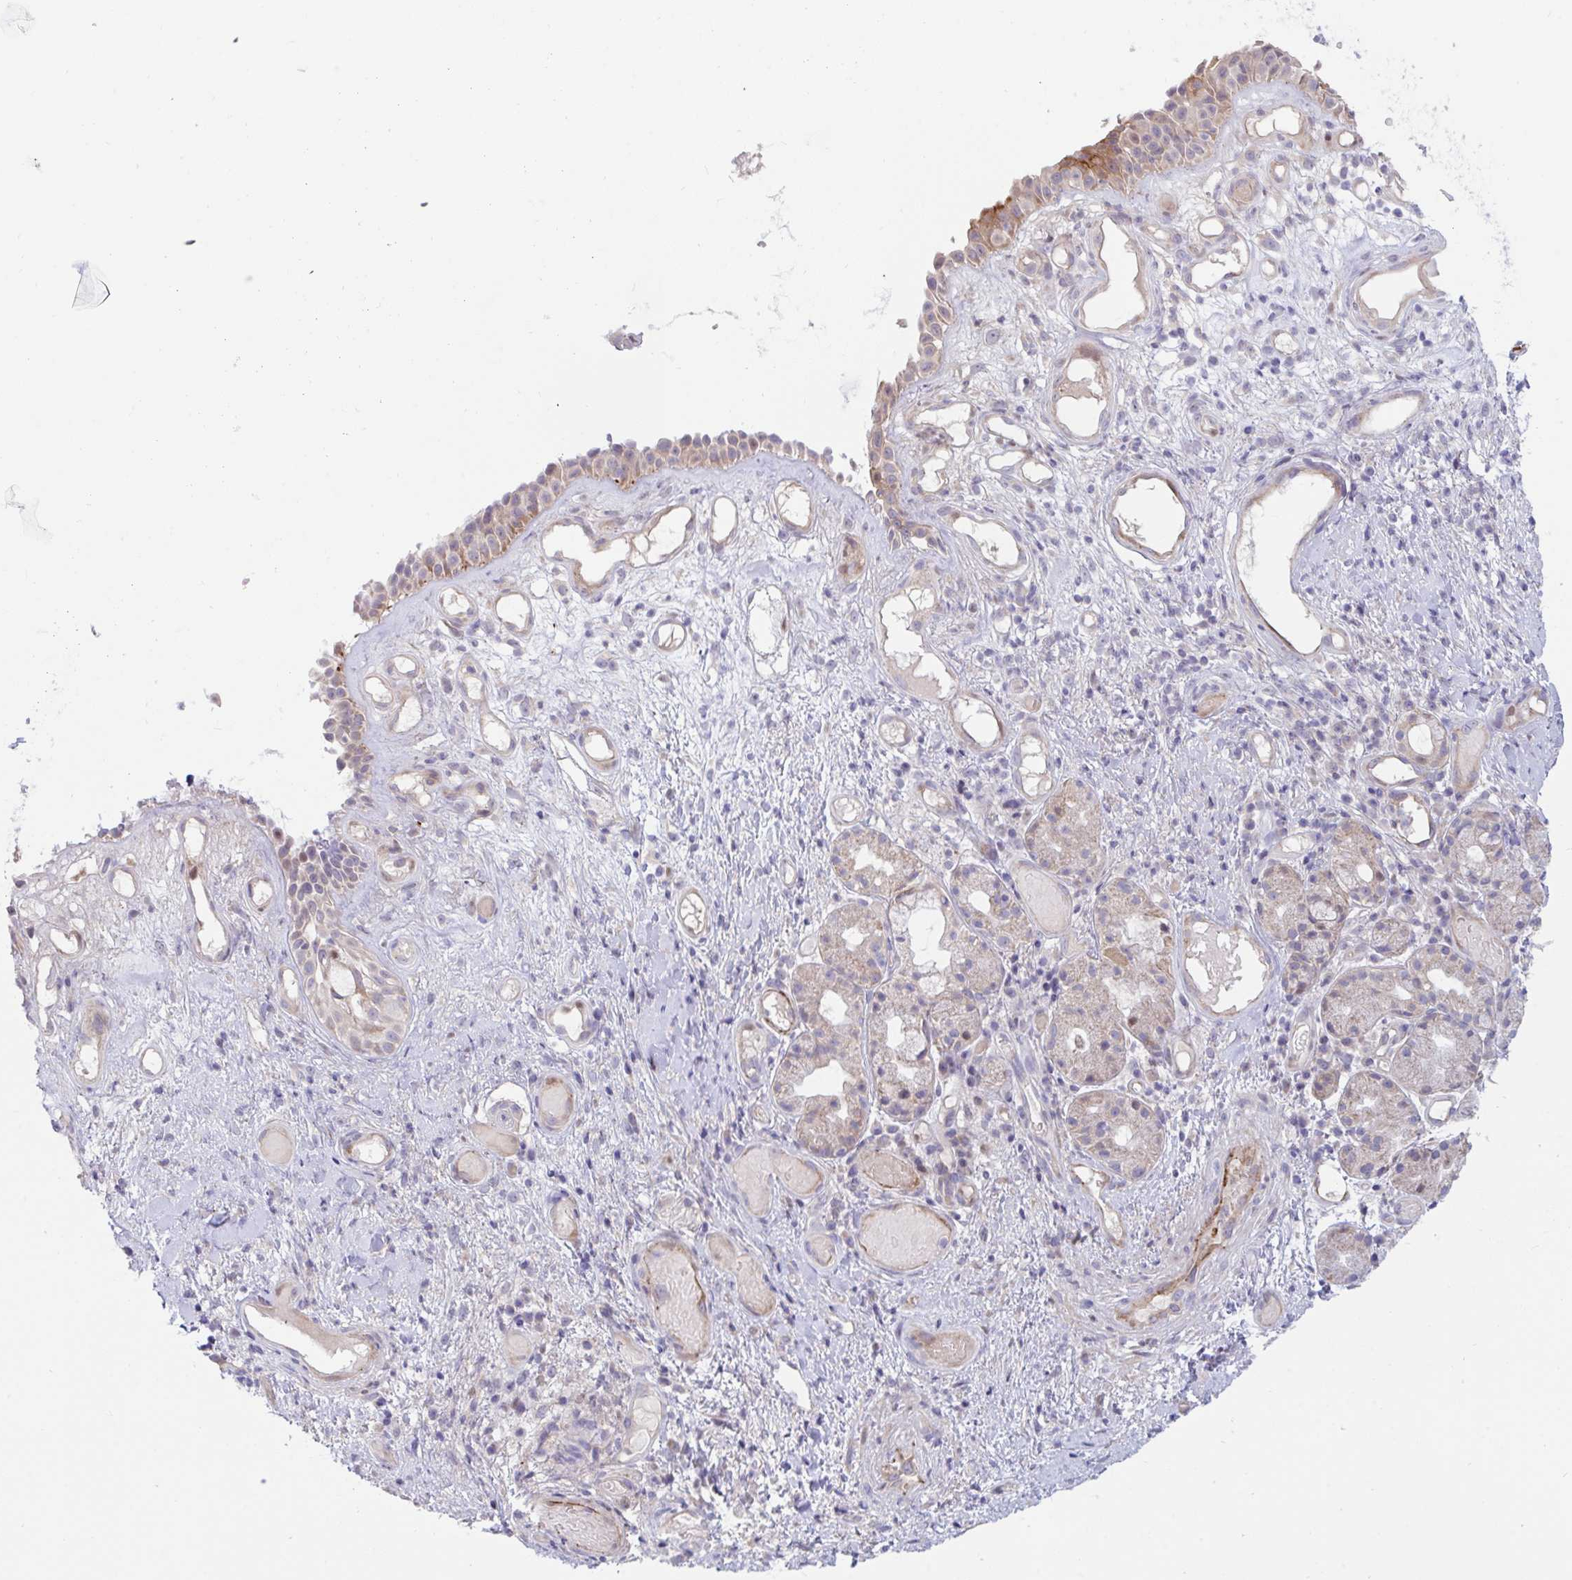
{"staining": {"intensity": "weak", "quantity": "25%-75%", "location": "cytoplasmic/membranous"}, "tissue": "nasopharynx", "cell_type": "Respiratory epithelial cells", "image_type": "normal", "snomed": [{"axis": "morphology", "description": "Normal tissue, NOS"}, {"axis": "morphology", "description": "Inflammation, NOS"}, {"axis": "topography", "description": "Nasopharynx"}], "caption": "Immunohistochemical staining of benign nasopharynx reveals low levels of weak cytoplasmic/membranous expression in approximately 25%-75% of respiratory epithelial cells.", "gene": "IL37", "patient": {"sex": "male", "age": 54}}